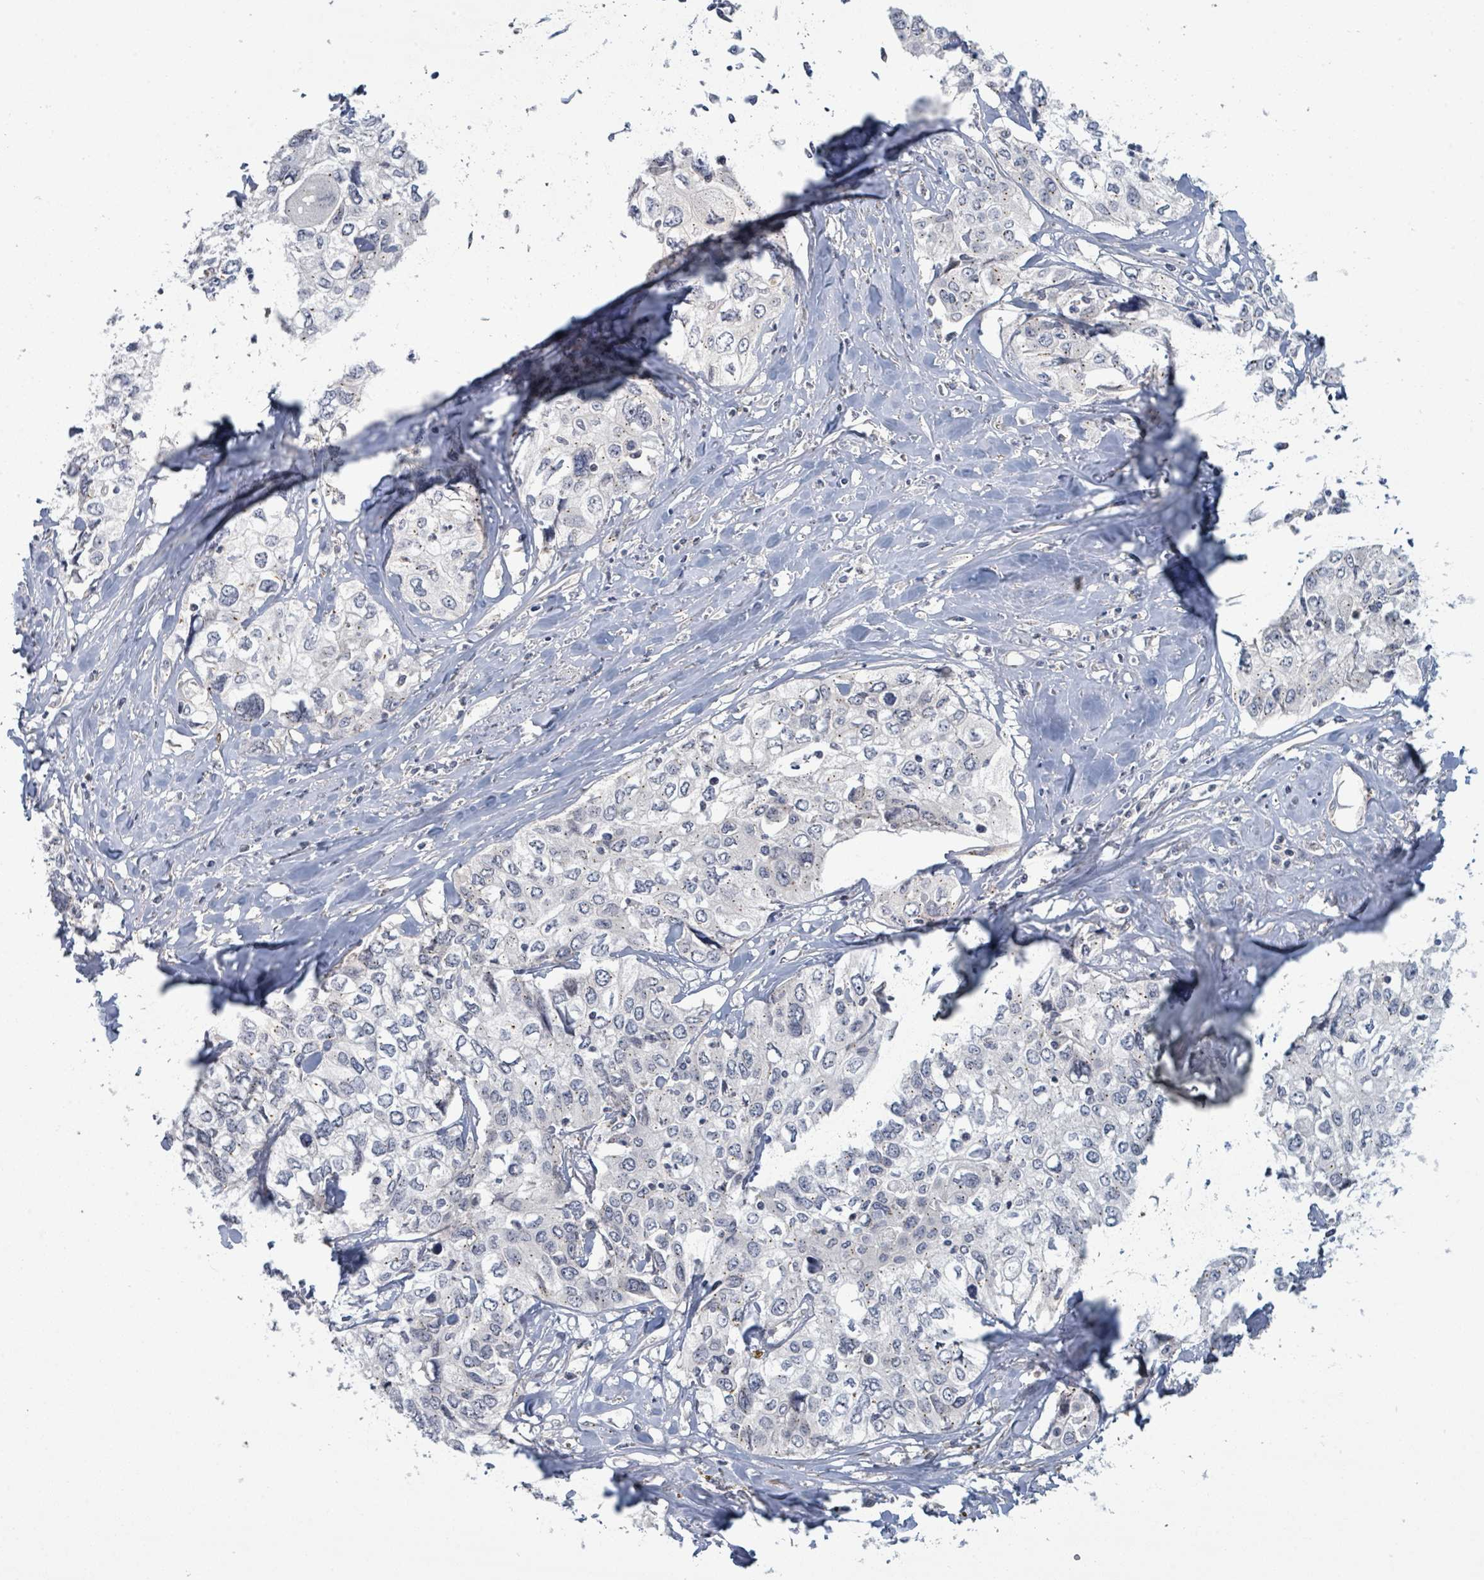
{"staining": {"intensity": "negative", "quantity": "none", "location": "none"}, "tissue": "cervical cancer", "cell_type": "Tumor cells", "image_type": "cancer", "snomed": [{"axis": "morphology", "description": "Squamous cell carcinoma, NOS"}, {"axis": "topography", "description": "Cervix"}], "caption": "Human cervical cancer (squamous cell carcinoma) stained for a protein using immunohistochemistry (IHC) exhibits no expression in tumor cells.", "gene": "COL5A3", "patient": {"sex": "female", "age": 31}}